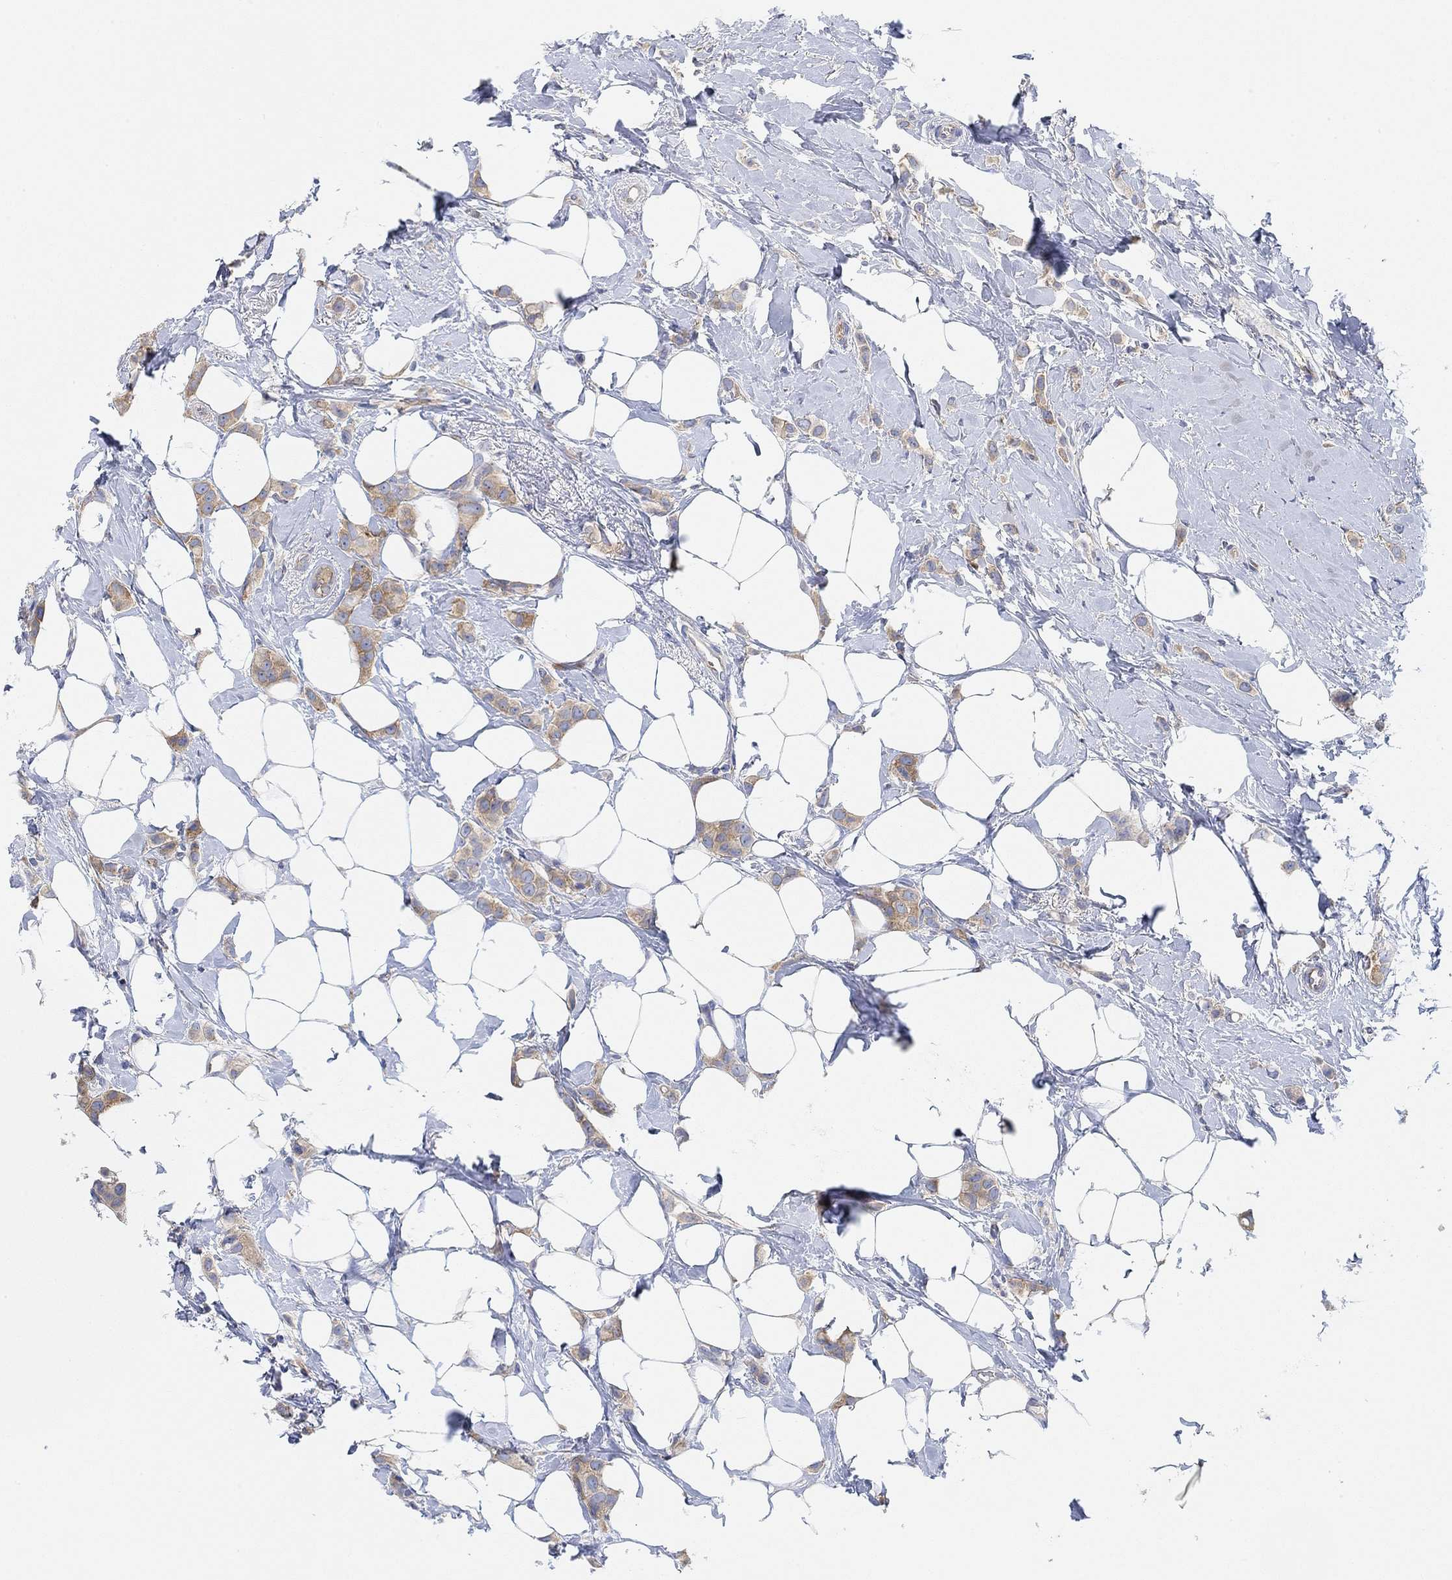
{"staining": {"intensity": "moderate", "quantity": "<25%", "location": "cytoplasmic/membranous"}, "tissue": "breast cancer", "cell_type": "Tumor cells", "image_type": "cancer", "snomed": [{"axis": "morphology", "description": "Lobular carcinoma"}, {"axis": "topography", "description": "Breast"}], "caption": "Breast cancer (lobular carcinoma) tissue shows moderate cytoplasmic/membranous staining in about <25% of tumor cells", "gene": "RGS1", "patient": {"sex": "female", "age": 66}}